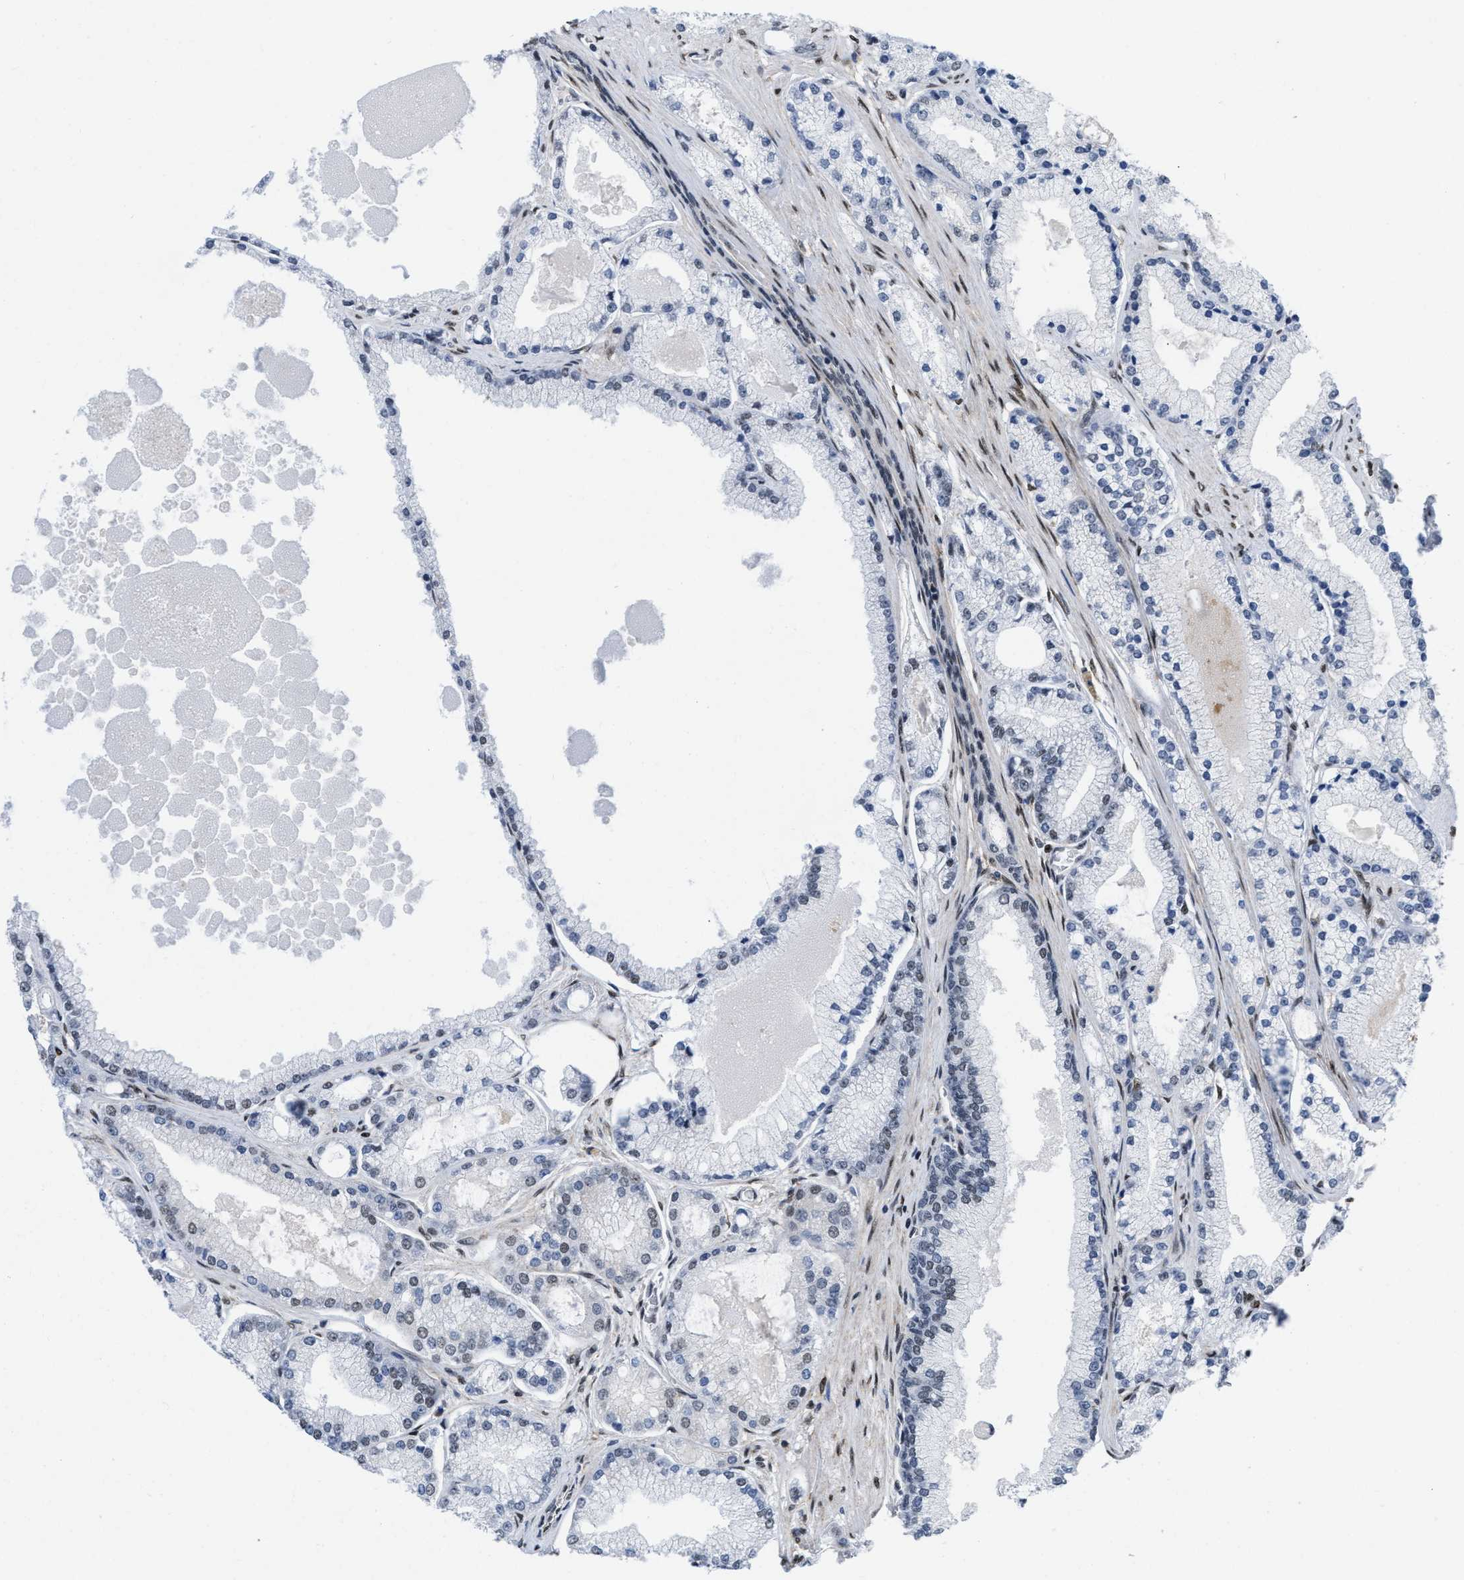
{"staining": {"intensity": "weak", "quantity": "<25%", "location": "nuclear"}, "tissue": "prostate cancer", "cell_type": "Tumor cells", "image_type": "cancer", "snomed": [{"axis": "morphology", "description": "Adenocarcinoma, High grade"}, {"axis": "topography", "description": "Prostate"}], "caption": "Immunohistochemistry (IHC) image of human prostate cancer (adenocarcinoma (high-grade)) stained for a protein (brown), which displays no staining in tumor cells.", "gene": "MIER1", "patient": {"sex": "male", "age": 71}}